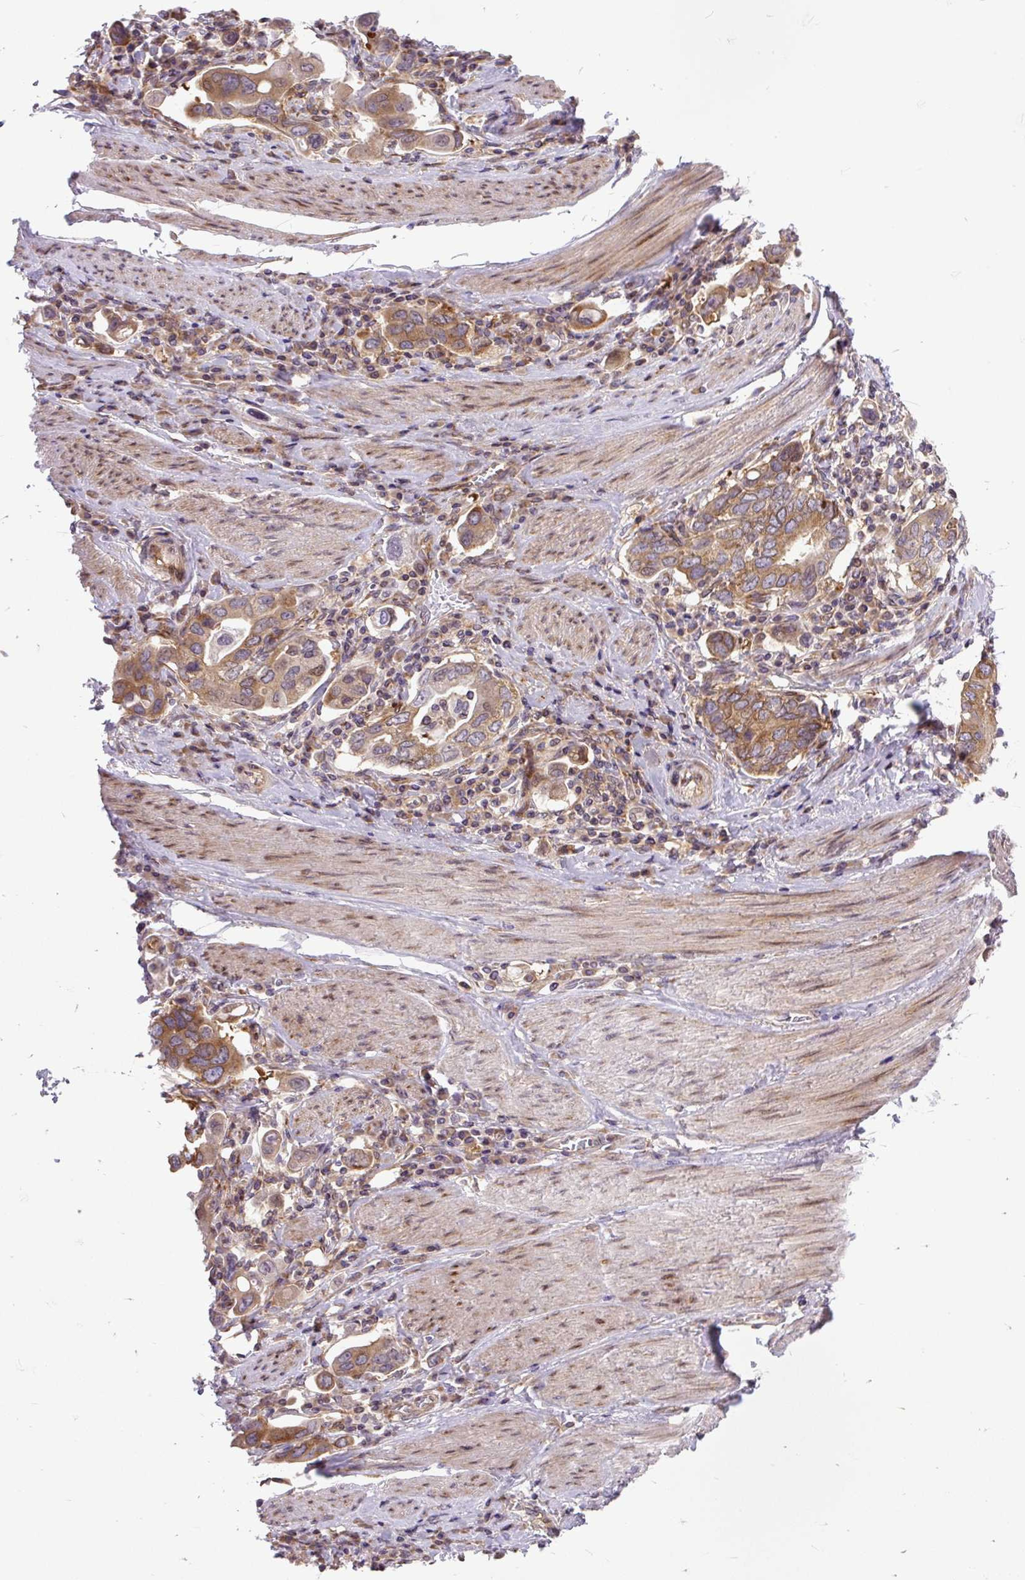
{"staining": {"intensity": "moderate", "quantity": "25%-75%", "location": "cytoplasmic/membranous"}, "tissue": "stomach cancer", "cell_type": "Tumor cells", "image_type": "cancer", "snomed": [{"axis": "morphology", "description": "Adenocarcinoma, NOS"}, {"axis": "topography", "description": "Stomach, upper"}, {"axis": "topography", "description": "Stomach"}], "caption": "Immunohistochemical staining of stomach adenocarcinoma demonstrates medium levels of moderate cytoplasmic/membranous protein positivity in approximately 25%-75% of tumor cells.", "gene": "TRIM17", "patient": {"sex": "male", "age": 62}}